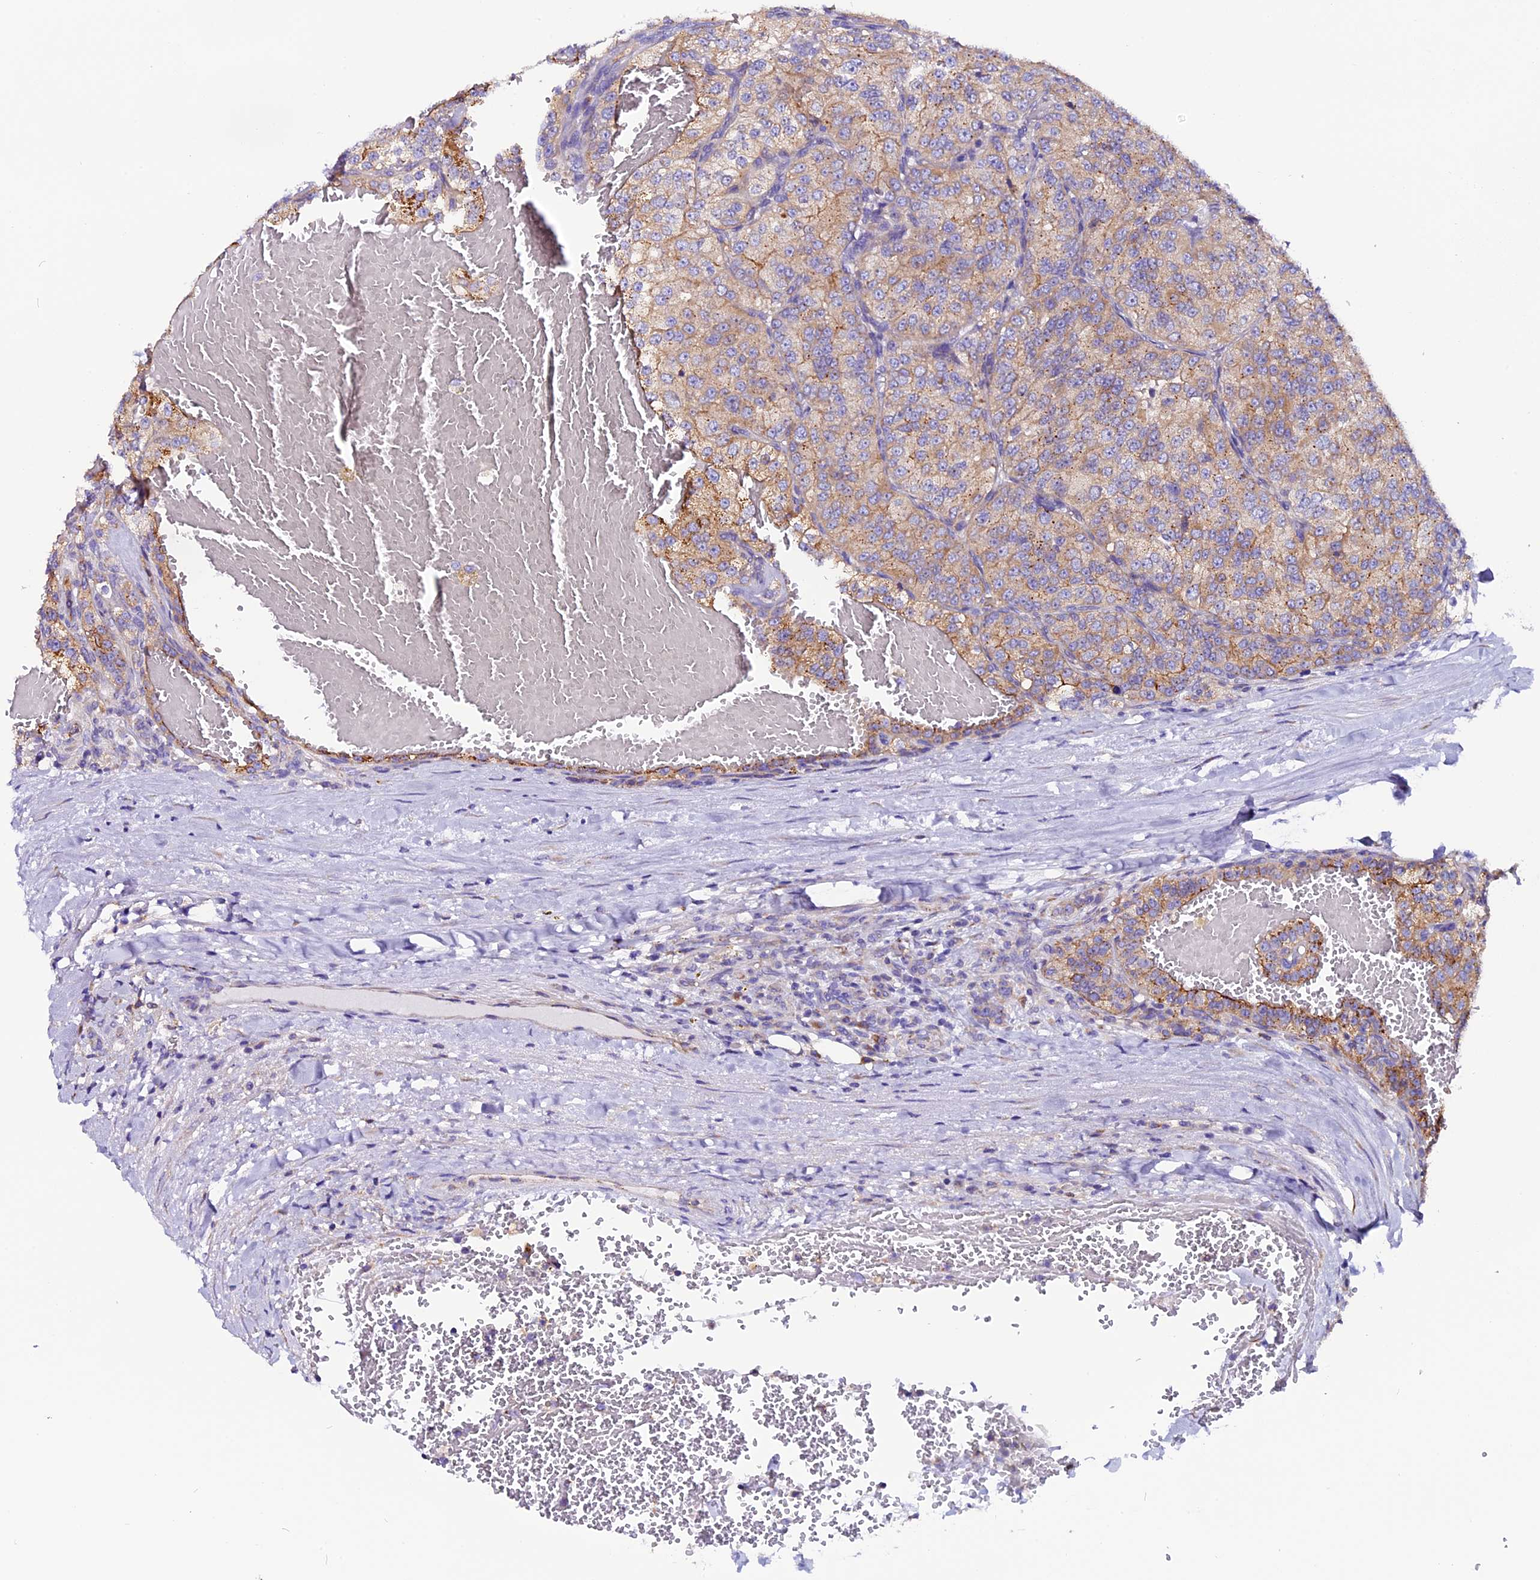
{"staining": {"intensity": "moderate", "quantity": ">75%", "location": "cytoplasmic/membranous"}, "tissue": "renal cancer", "cell_type": "Tumor cells", "image_type": "cancer", "snomed": [{"axis": "morphology", "description": "Adenocarcinoma, NOS"}, {"axis": "topography", "description": "Kidney"}], "caption": "A medium amount of moderate cytoplasmic/membranous positivity is present in approximately >75% of tumor cells in renal cancer (adenocarcinoma) tissue.", "gene": "COMTD1", "patient": {"sex": "female", "age": 63}}